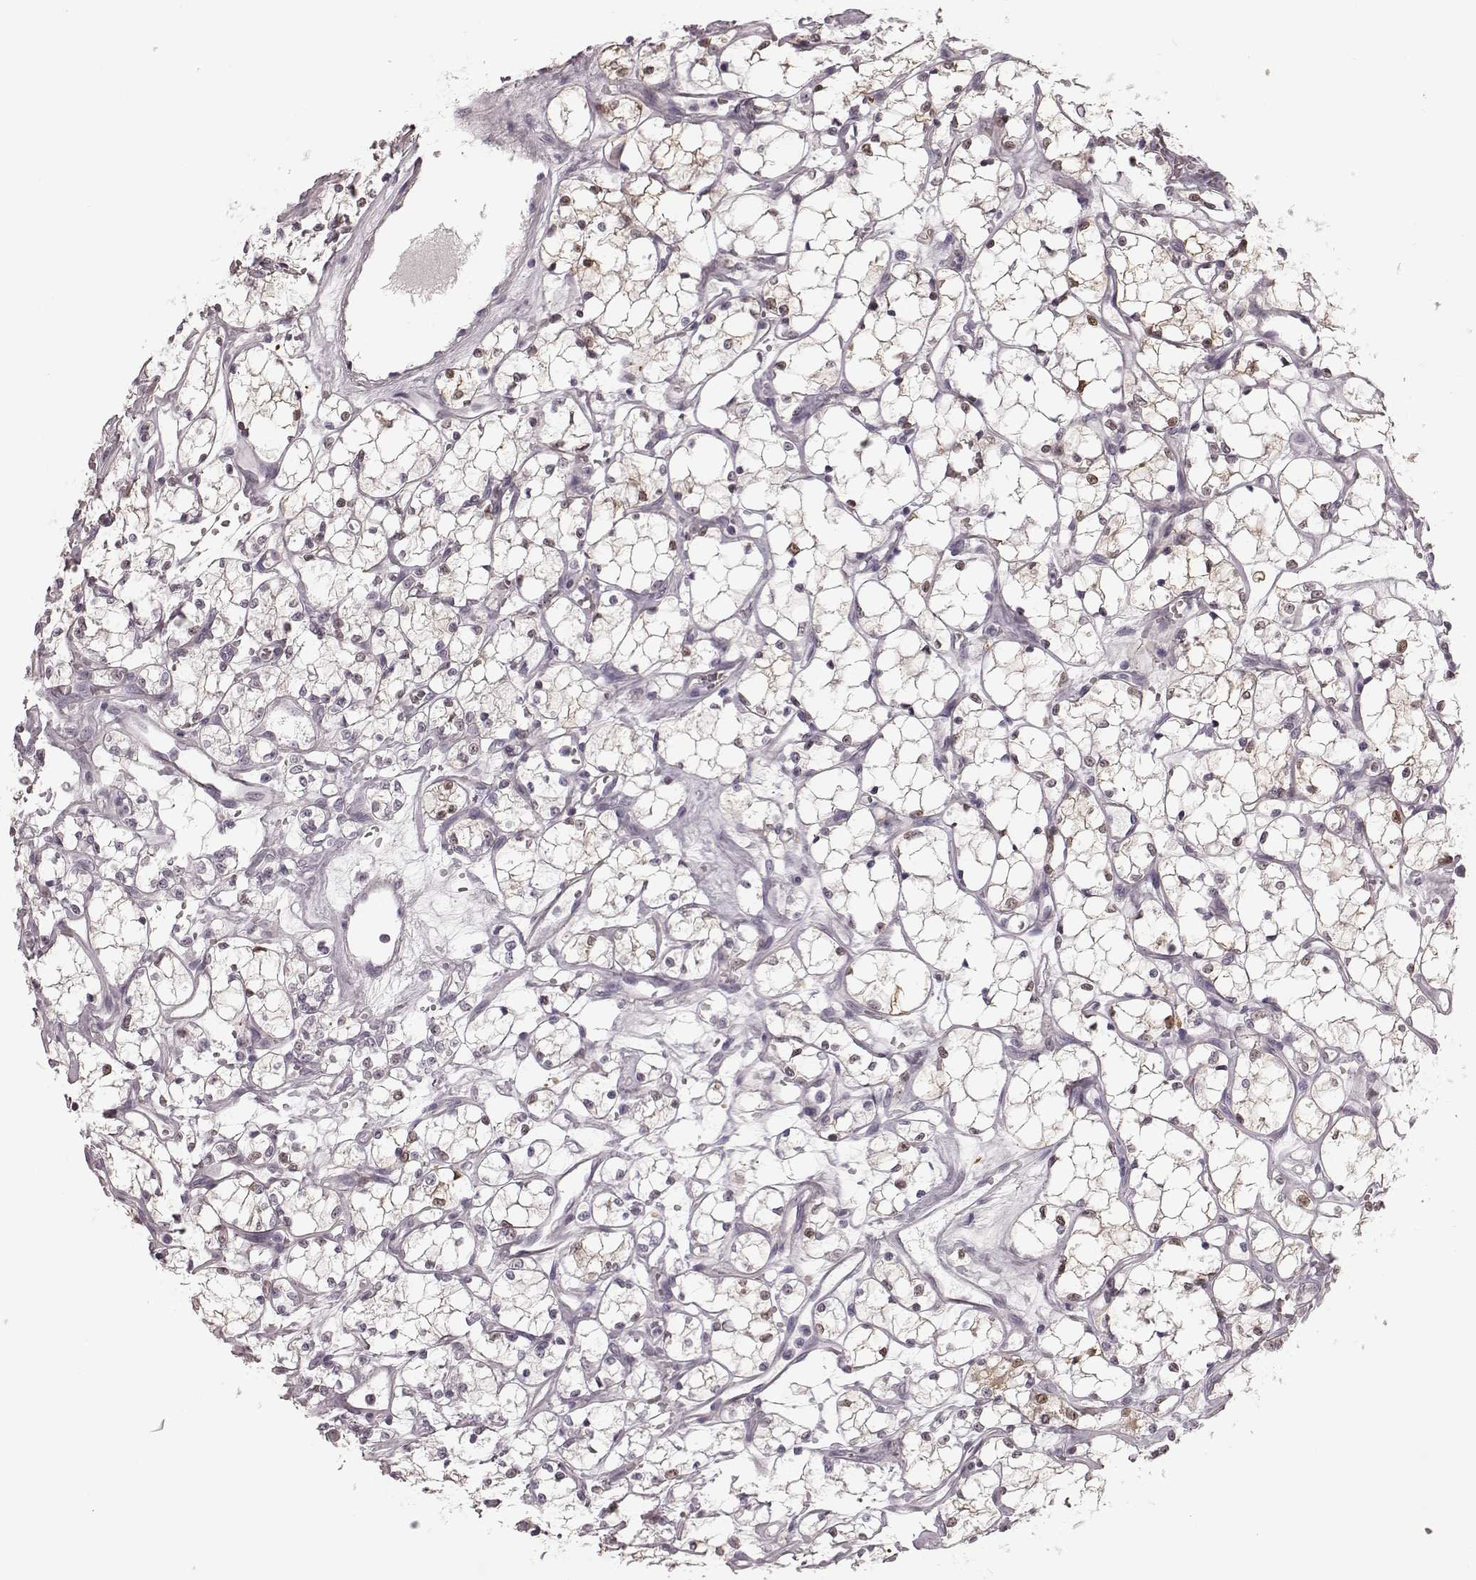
{"staining": {"intensity": "negative", "quantity": "none", "location": "none"}, "tissue": "renal cancer", "cell_type": "Tumor cells", "image_type": "cancer", "snomed": [{"axis": "morphology", "description": "Adenocarcinoma, NOS"}, {"axis": "topography", "description": "Kidney"}], "caption": "Histopathology image shows no protein staining in tumor cells of adenocarcinoma (renal) tissue.", "gene": "ZNF433", "patient": {"sex": "female", "age": 69}}